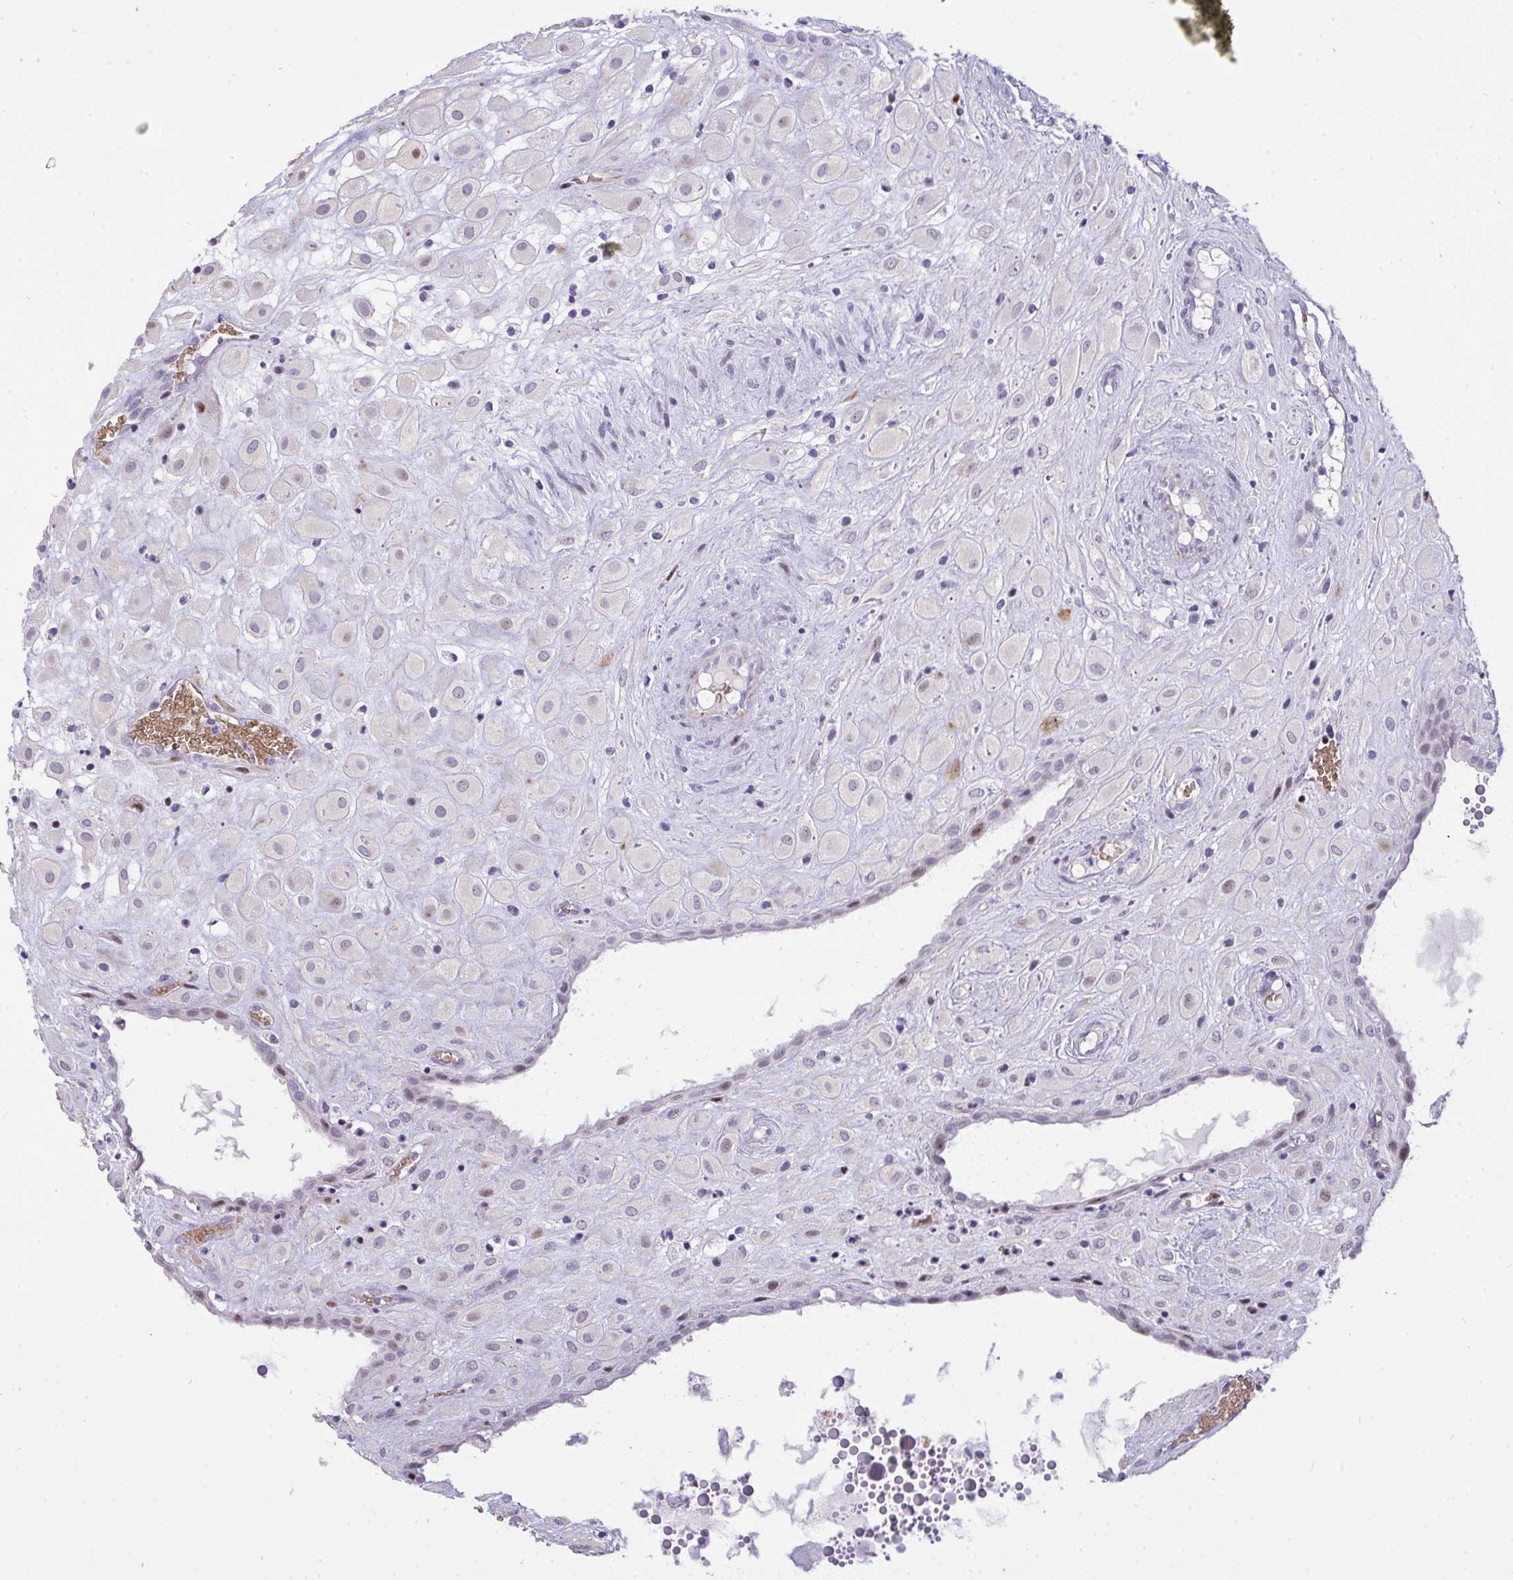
{"staining": {"intensity": "moderate", "quantity": "<25%", "location": "nuclear"}, "tissue": "placenta", "cell_type": "Decidual cells", "image_type": "normal", "snomed": [{"axis": "morphology", "description": "Normal tissue, NOS"}, {"axis": "topography", "description": "Placenta"}], "caption": "Immunohistochemistry (DAB (3,3'-diaminobenzidine)) staining of benign placenta shows moderate nuclear protein positivity in about <25% of decidual cells. (DAB IHC, brown staining for protein, blue staining for nuclei).", "gene": "PLPPR3", "patient": {"sex": "female", "age": 24}}